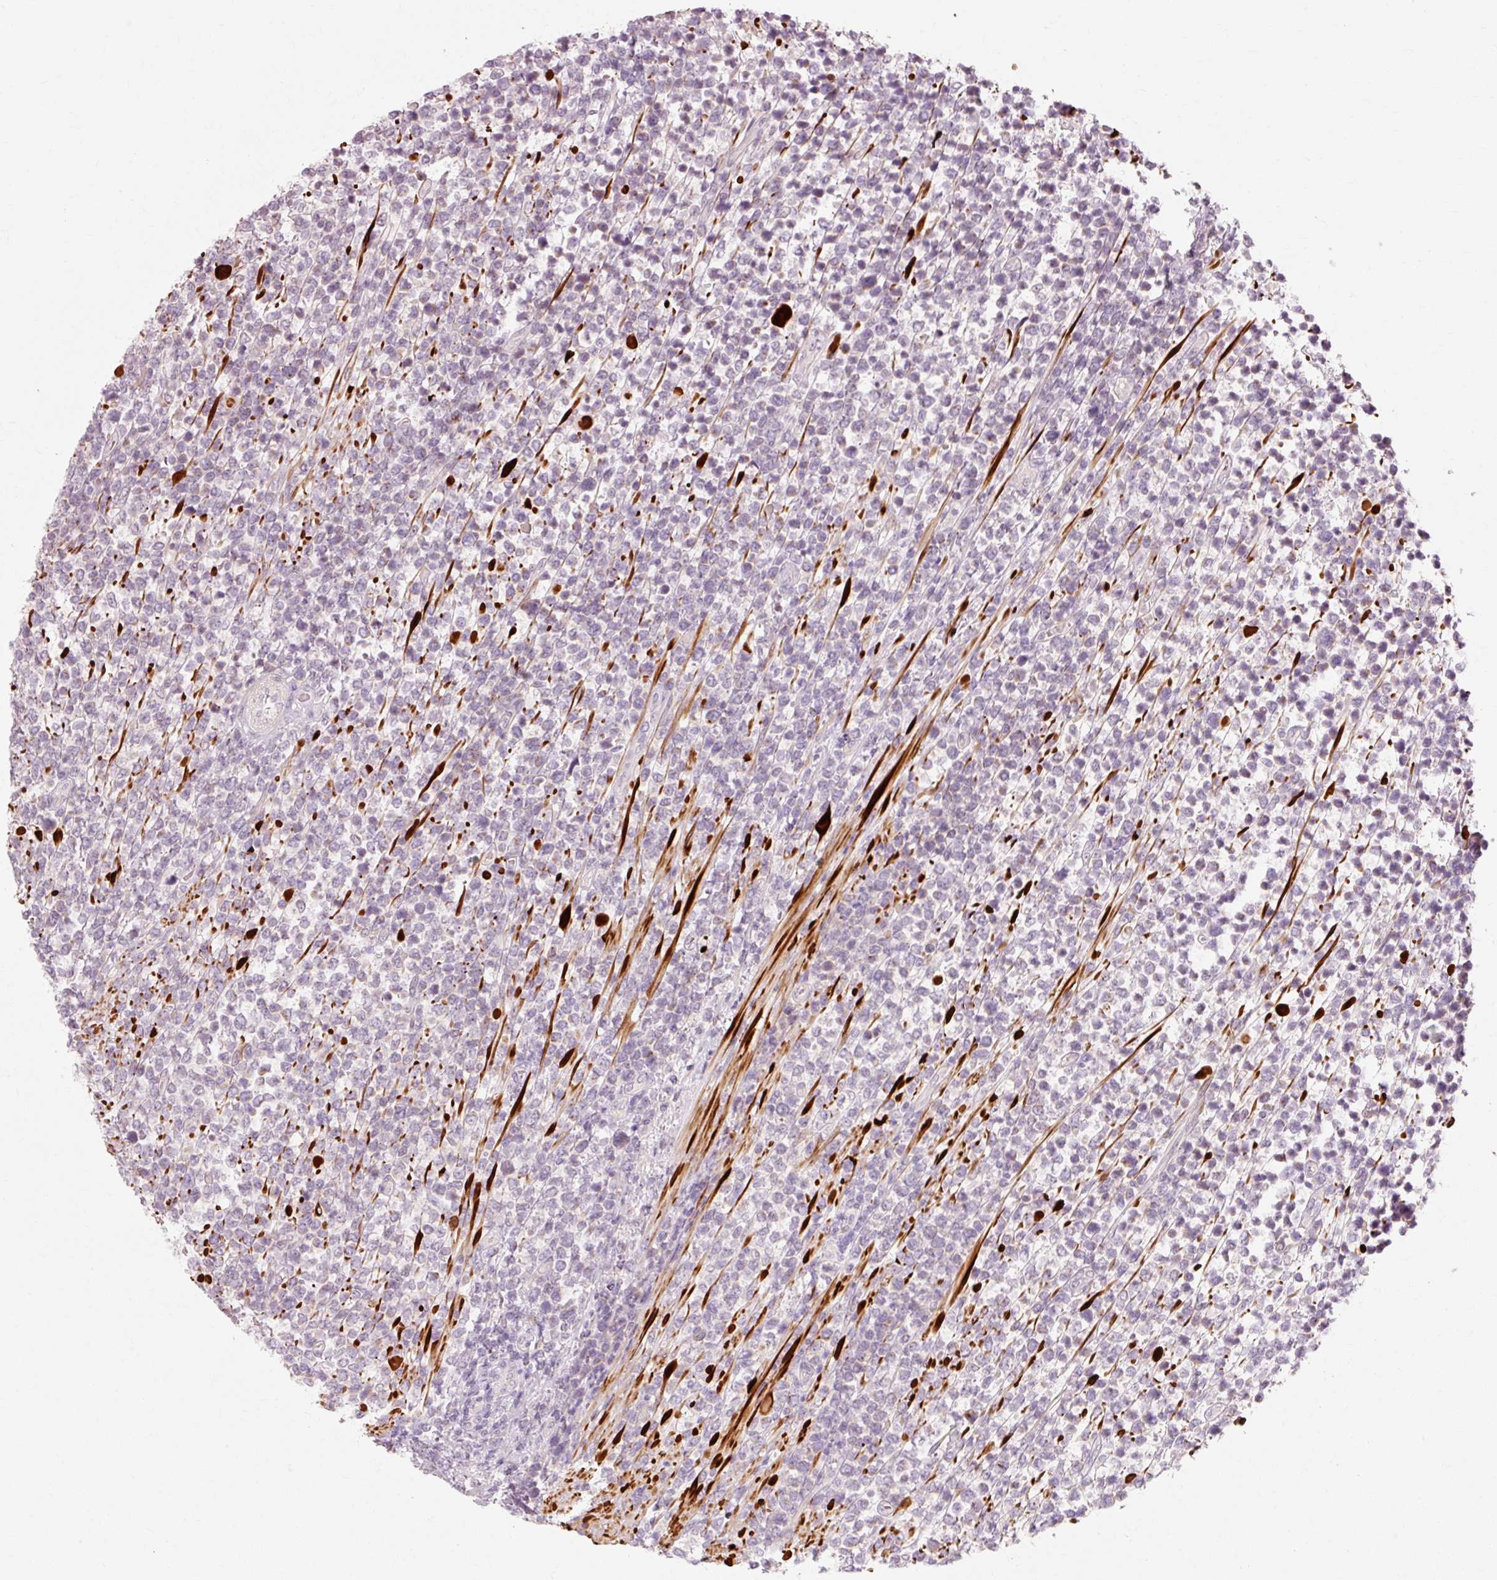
{"staining": {"intensity": "negative", "quantity": "none", "location": "none"}, "tissue": "lymphoma", "cell_type": "Tumor cells", "image_type": "cancer", "snomed": [{"axis": "morphology", "description": "Malignant lymphoma, non-Hodgkin's type, High grade"}, {"axis": "topography", "description": "Soft tissue"}], "caption": "Lymphoma was stained to show a protein in brown. There is no significant staining in tumor cells.", "gene": "TRIM73", "patient": {"sex": "female", "age": 56}}